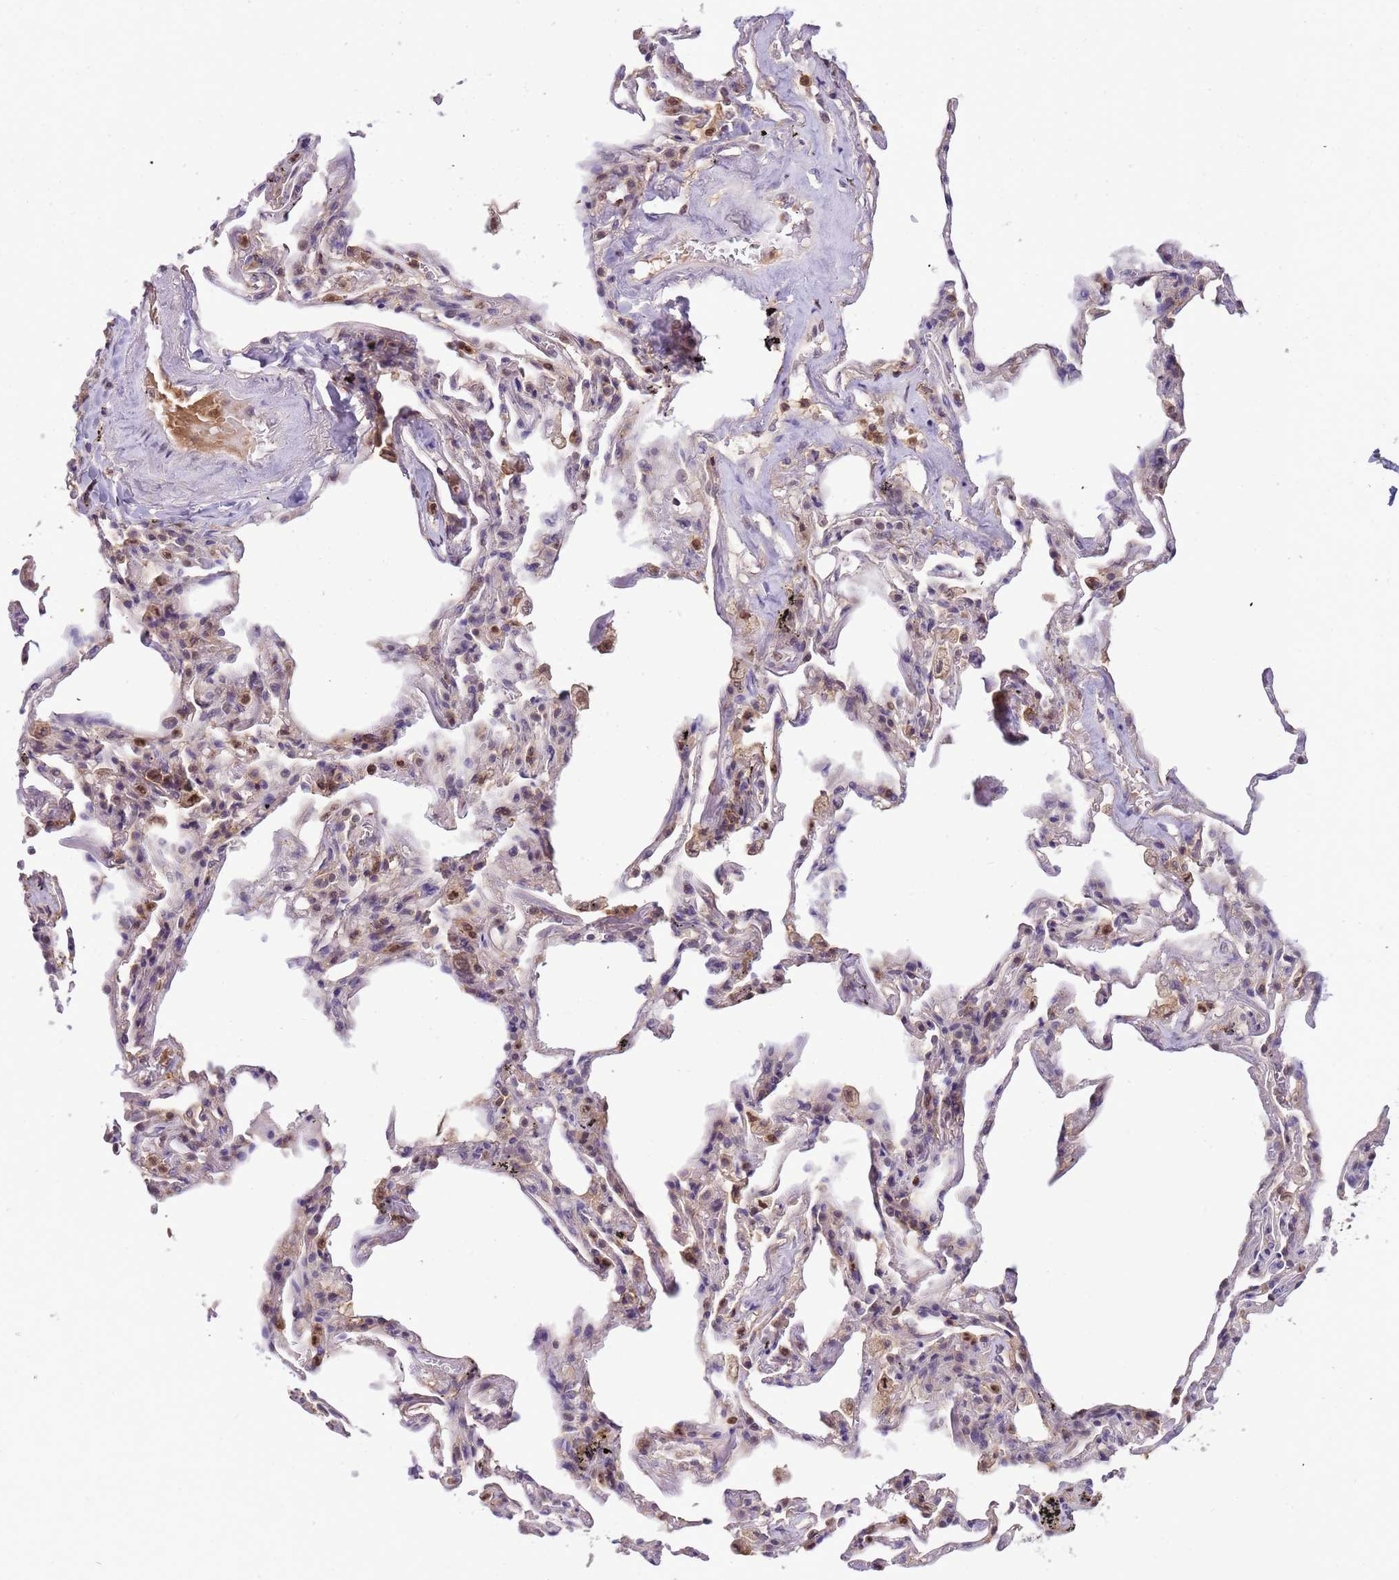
{"staining": {"intensity": "weak", "quantity": ">75%", "location": "nuclear"}, "tissue": "adipose tissue", "cell_type": "Adipocytes", "image_type": "normal", "snomed": [{"axis": "morphology", "description": "Normal tissue, NOS"}, {"axis": "topography", "description": "Lymph node"}, {"axis": "topography", "description": "Bronchus"}], "caption": "Adipose tissue stained with IHC shows weak nuclear positivity in about >75% of adipocytes.", "gene": "CD53", "patient": {"sex": "male", "age": 63}}